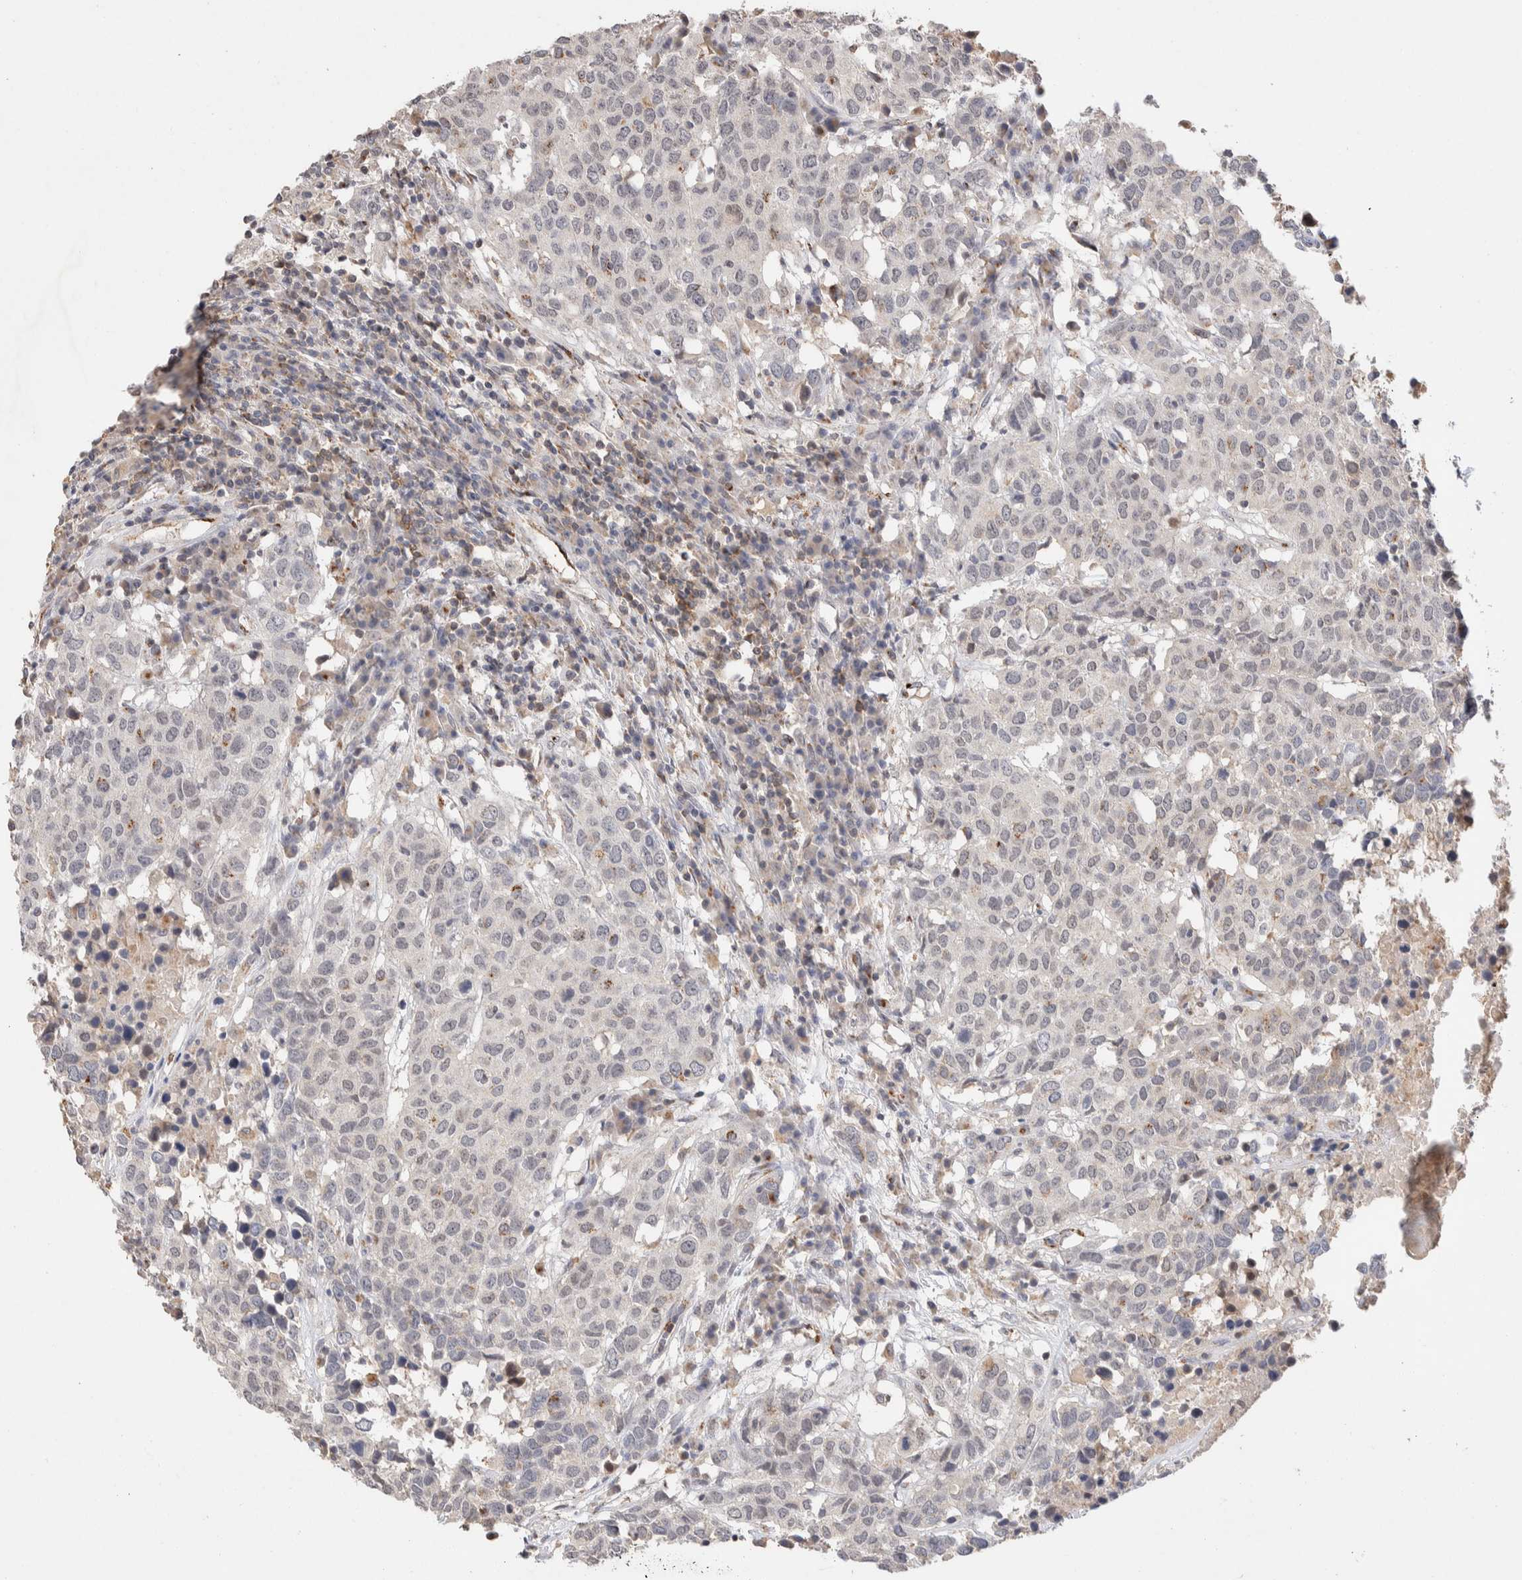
{"staining": {"intensity": "negative", "quantity": "none", "location": "none"}, "tissue": "head and neck cancer", "cell_type": "Tumor cells", "image_type": "cancer", "snomed": [{"axis": "morphology", "description": "Squamous cell carcinoma, NOS"}, {"axis": "topography", "description": "Head-Neck"}], "caption": "High power microscopy image of an immunohistochemistry image of head and neck cancer (squamous cell carcinoma), revealing no significant positivity in tumor cells.", "gene": "NSMAF", "patient": {"sex": "male", "age": 66}}